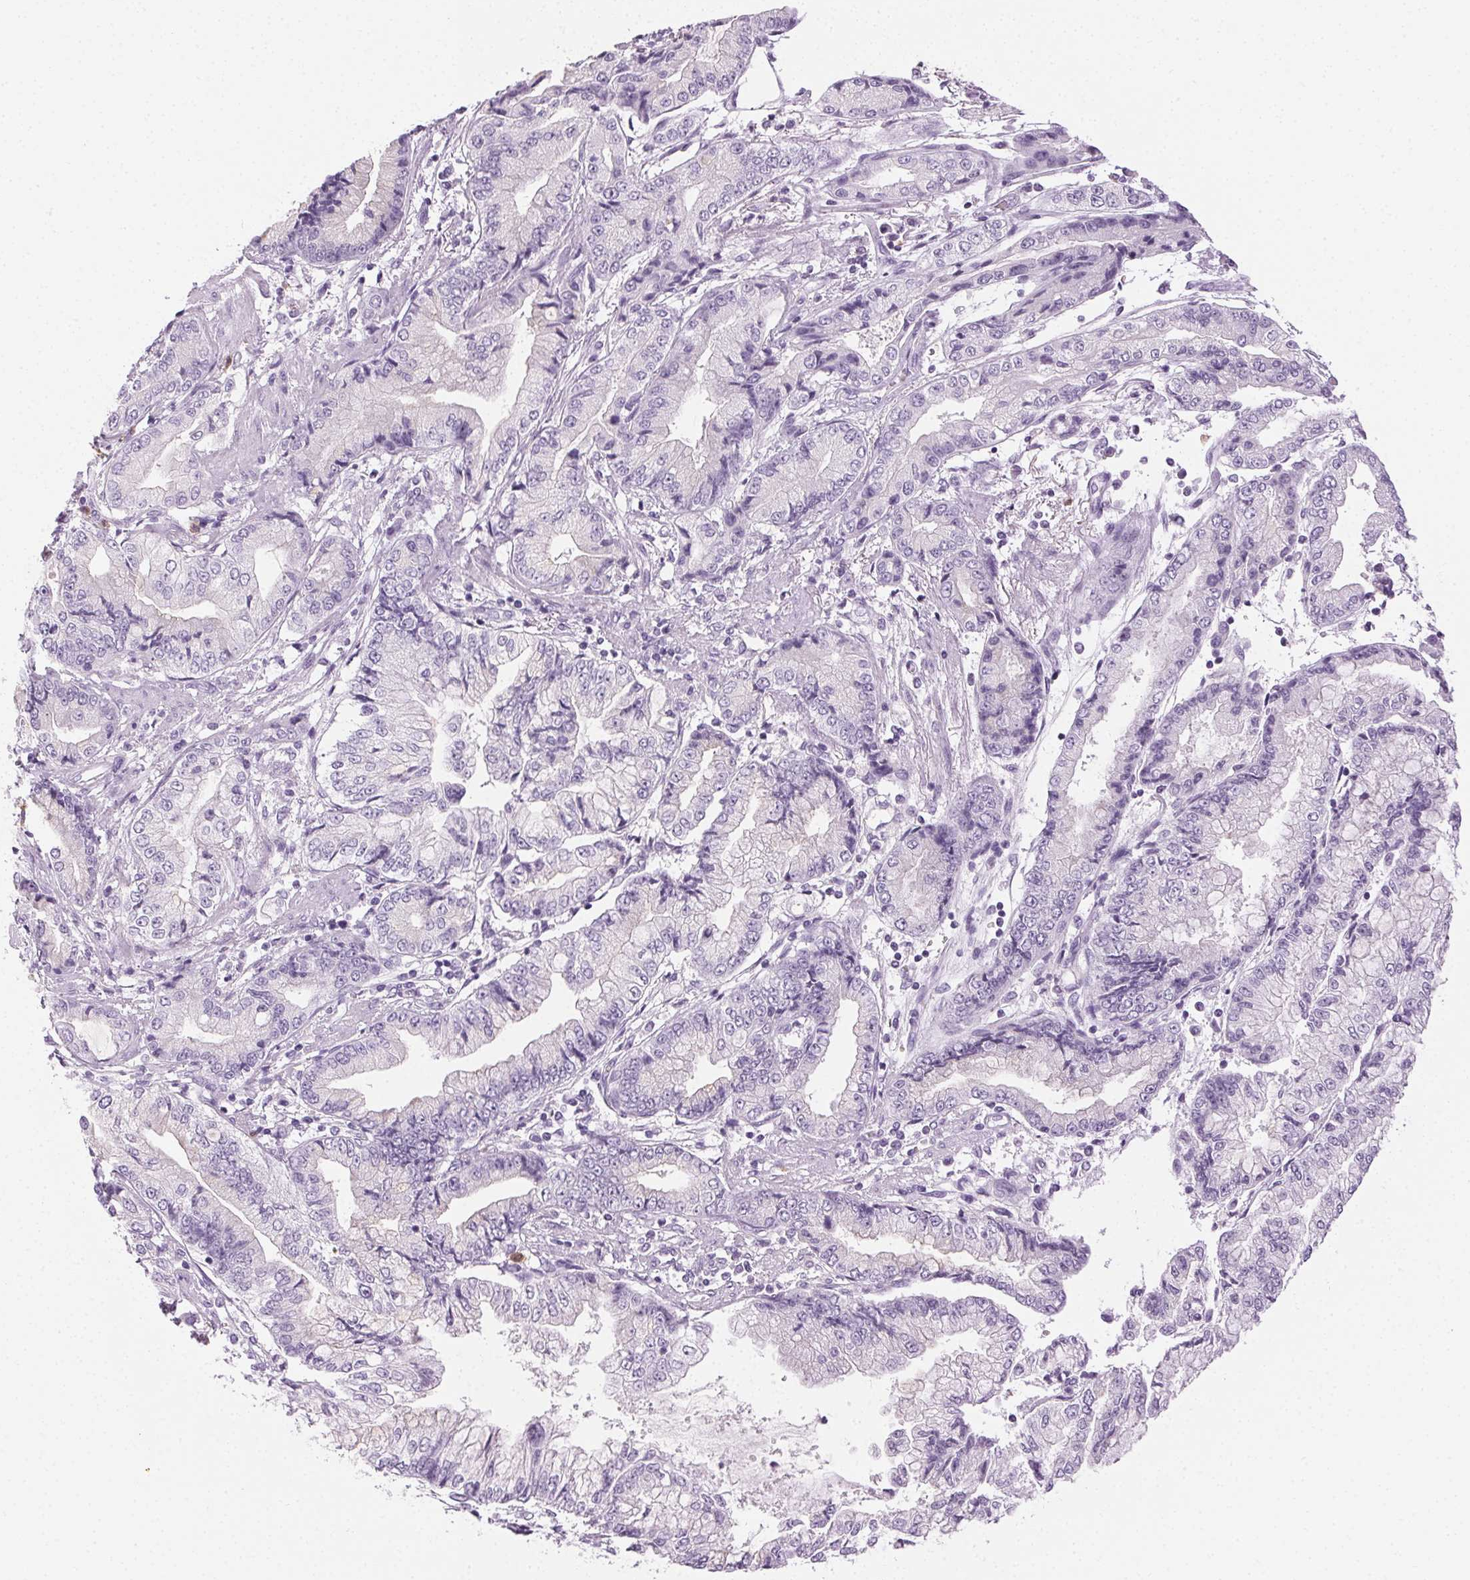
{"staining": {"intensity": "negative", "quantity": "none", "location": "none"}, "tissue": "stomach cancer", "cell_type": "Tumor cells", "image_type": "cancer", "snomed": [{"axis": "morphology", "description": "Adenocarcinoma, NOS"}, {"axis": "topography", "description": "Stomach, upper"}], "caption": "Stomach cancer was stained to show a protein in brown. There is no significant staining in tumor cells.", "gene": "MPO", "patient": {"sex": "female", "age": 74}}